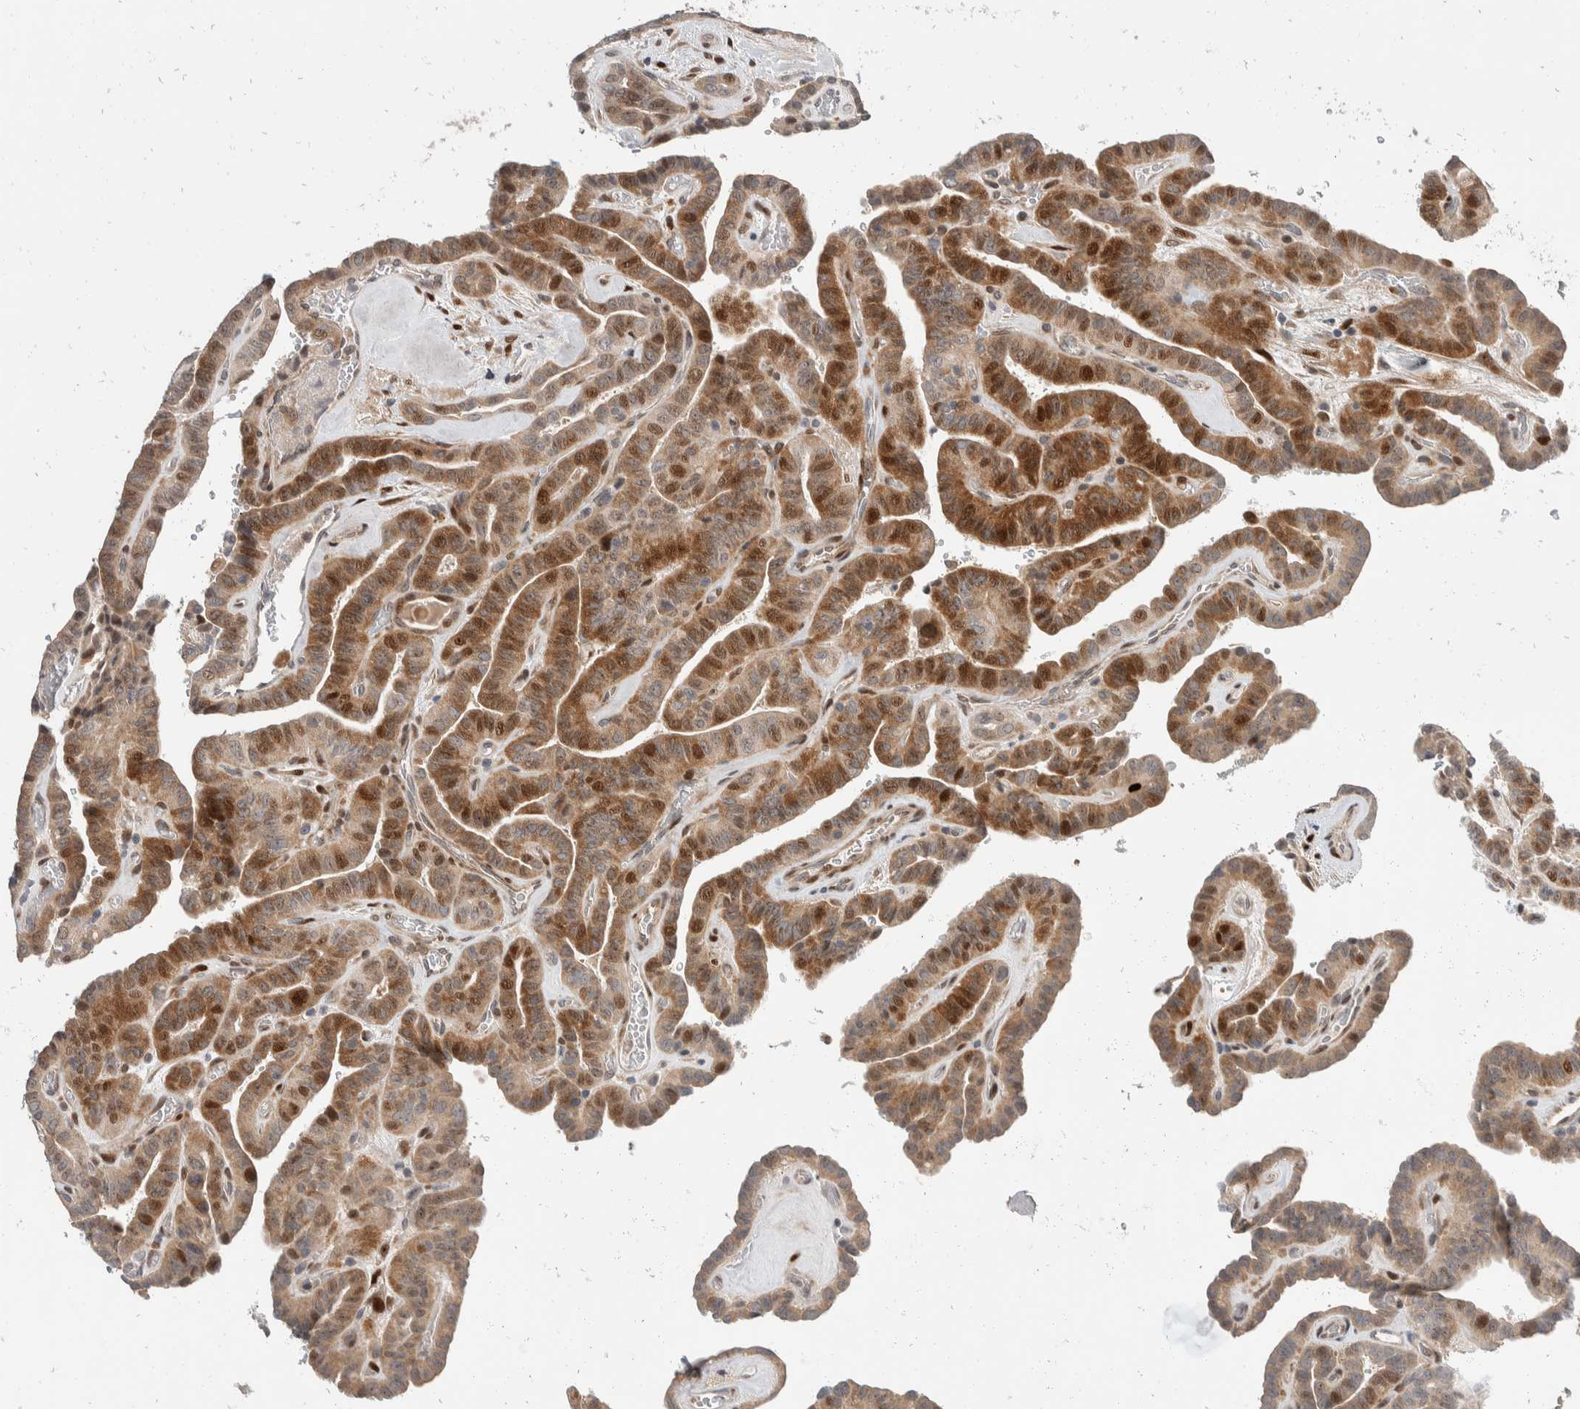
{"staining": {"intensity": "moderate", "quantity": "25%-75%", "location": "cytoplasmic/membranous,nuclear"}, "tissue": "thyroid cancer", "cell_type": "Tumor cells", "image_type": "cancer", "snomed": [{"axis": "morphology", "description": "Papillary adenocarcinoma, NOS"}, {"axis": "topography", "description": "Thyroid gland"}], "caption": "Thyroid cancer stained with a protein marker demonstrates moderate staining in tumor cells.", "gene": "ZNF703", "patient": {"sex": "male", "age": 77}}